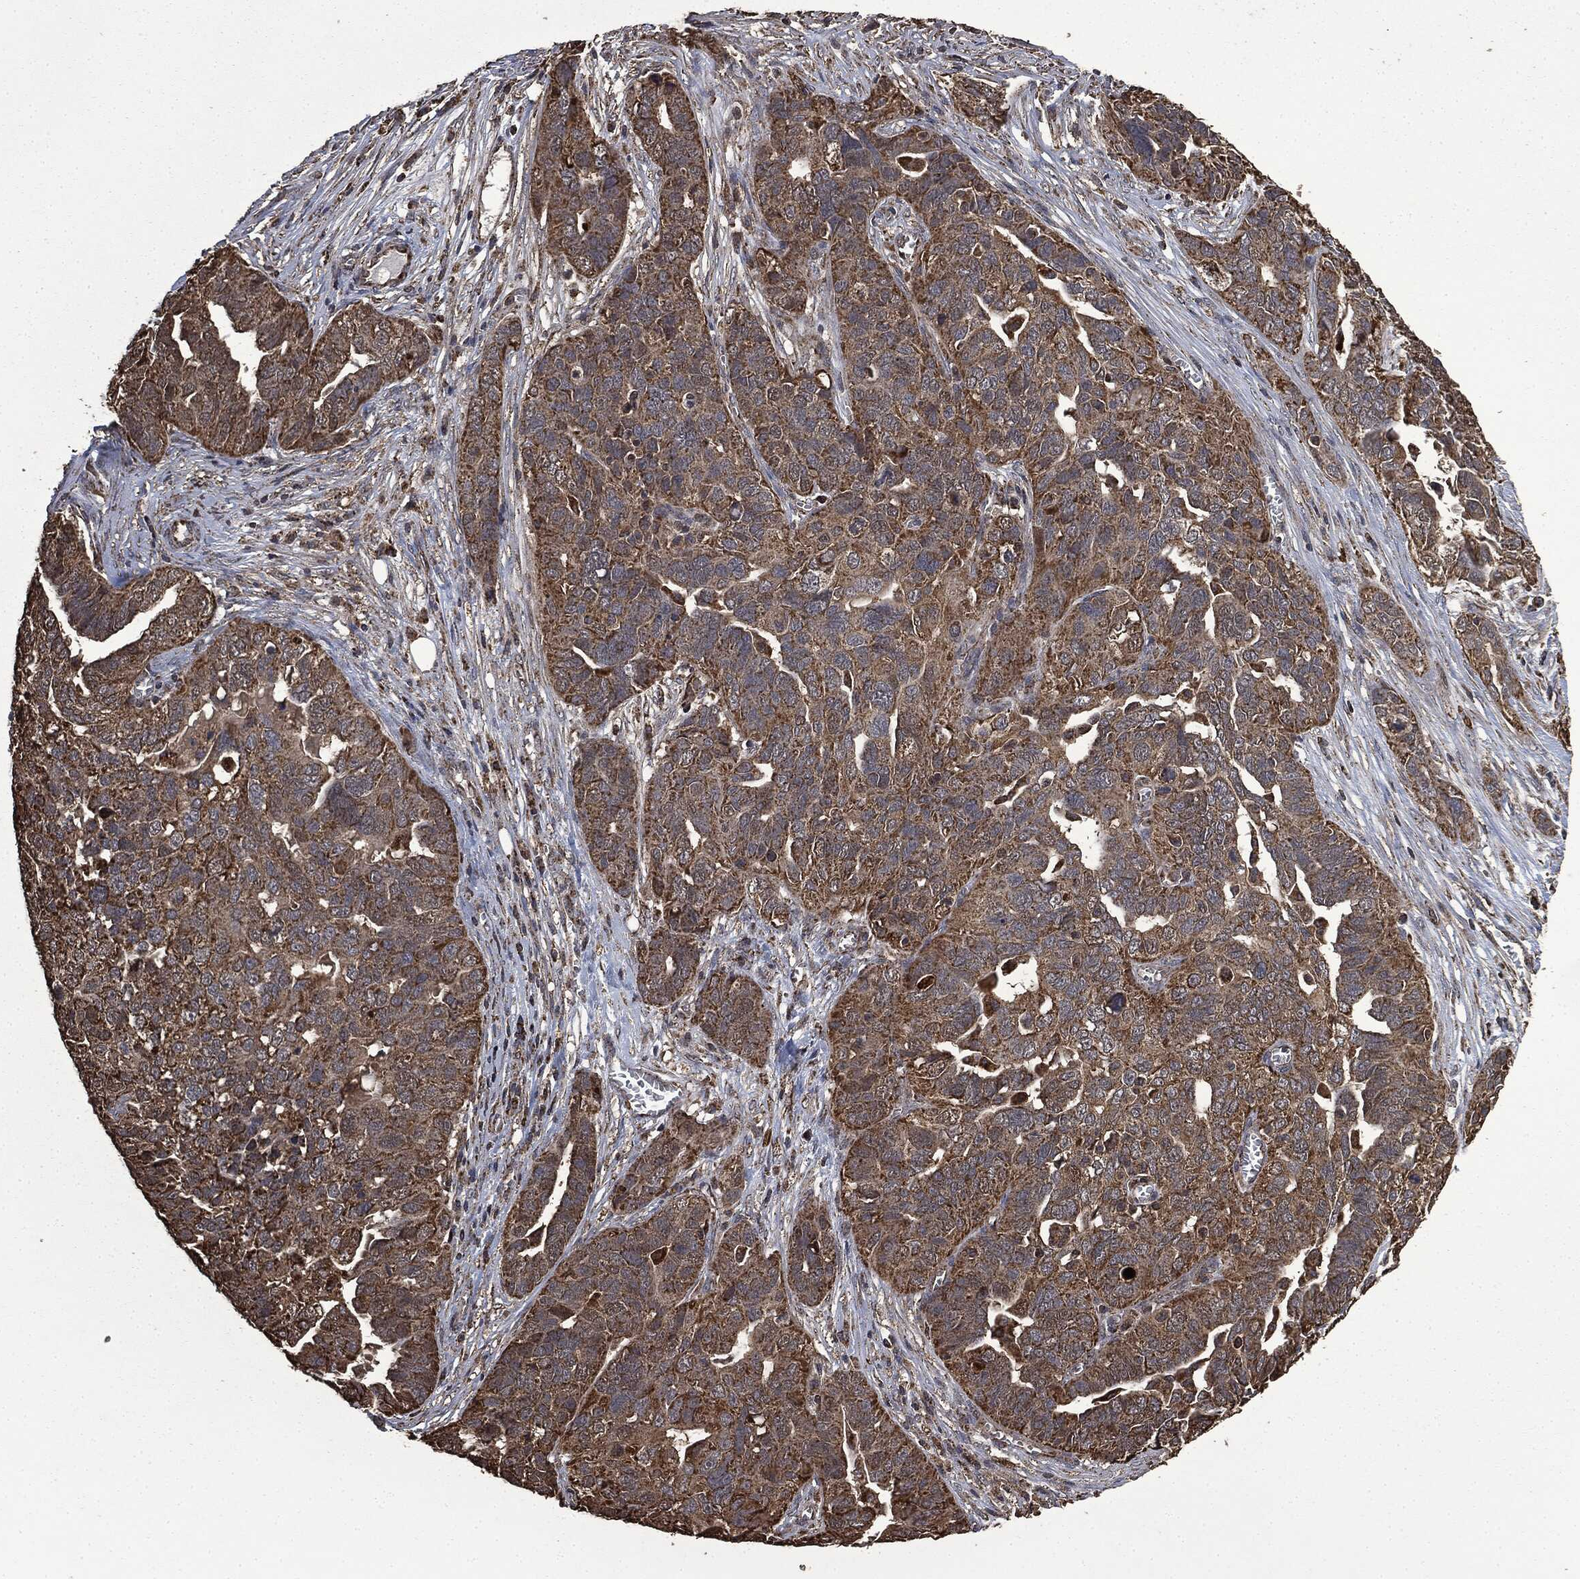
{"staining": {"intensity": "moderate", "quantity": ">75%", "location": "cytoplasmic/membranous"}, "tissue": "ovarian cancer", "cell_type": "Tumor cells", "image_type": "cancer", "snomed": [{"axis": "morphology", "description": "Carcinoma, endometroid"}, {"axis": "topography", "description": "Soft tissue"}, {"axis": "topography", "description": "Ovary"}], "caption": "Moderate cytoplasmic/membranous protein staining is seen in approximately >75% of tumor cells in ovarian cancer (endometroid carcinoma).", "gene": "LIG3", "patient": {"sex": "female", "age": 52}}